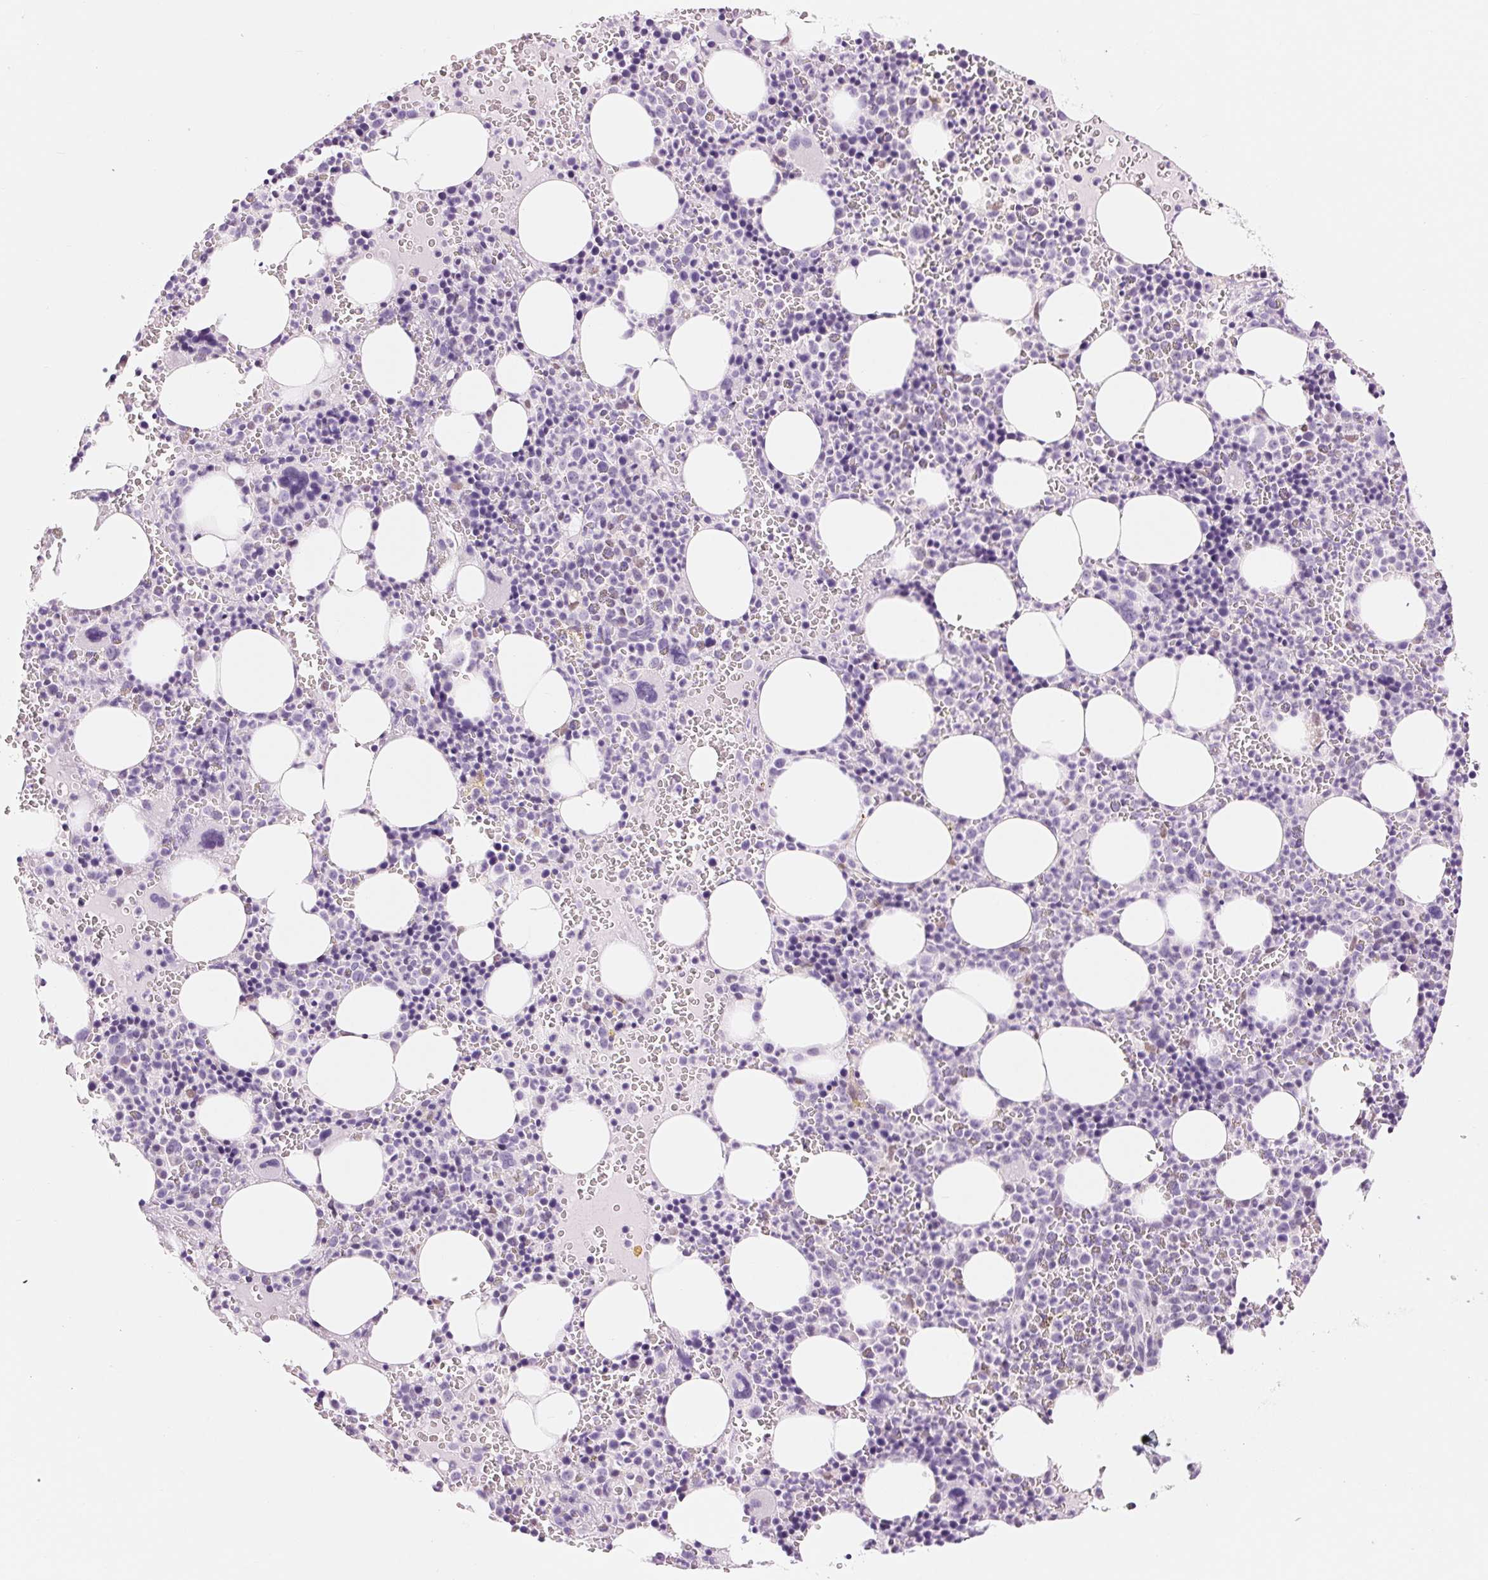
{"staining": {"intensity": "negative", "quantity": "none", "location": "none"}, "tissue": "bone marrow", "cell_type": "Hematopoietic cells", "image_type": "normal", "snomed": [{"axis": "morphology", "description": "Normal tissue, NOS"}, {"axis": "topography", "description": "Bone marrow"}], "caption": "Immunohistochemical staining of benign bone marrow exhibits no significant staining in hematopoietic cells. The staining was performed using DAB (3,3'-diaminobenzidine) to visualize the protein expression in brown, while the nuclei were stained in blue with hematoxylin (Magnification: 20x).", "gene": "ASGR2", "patient": {"sex": "male", "age": 63}}